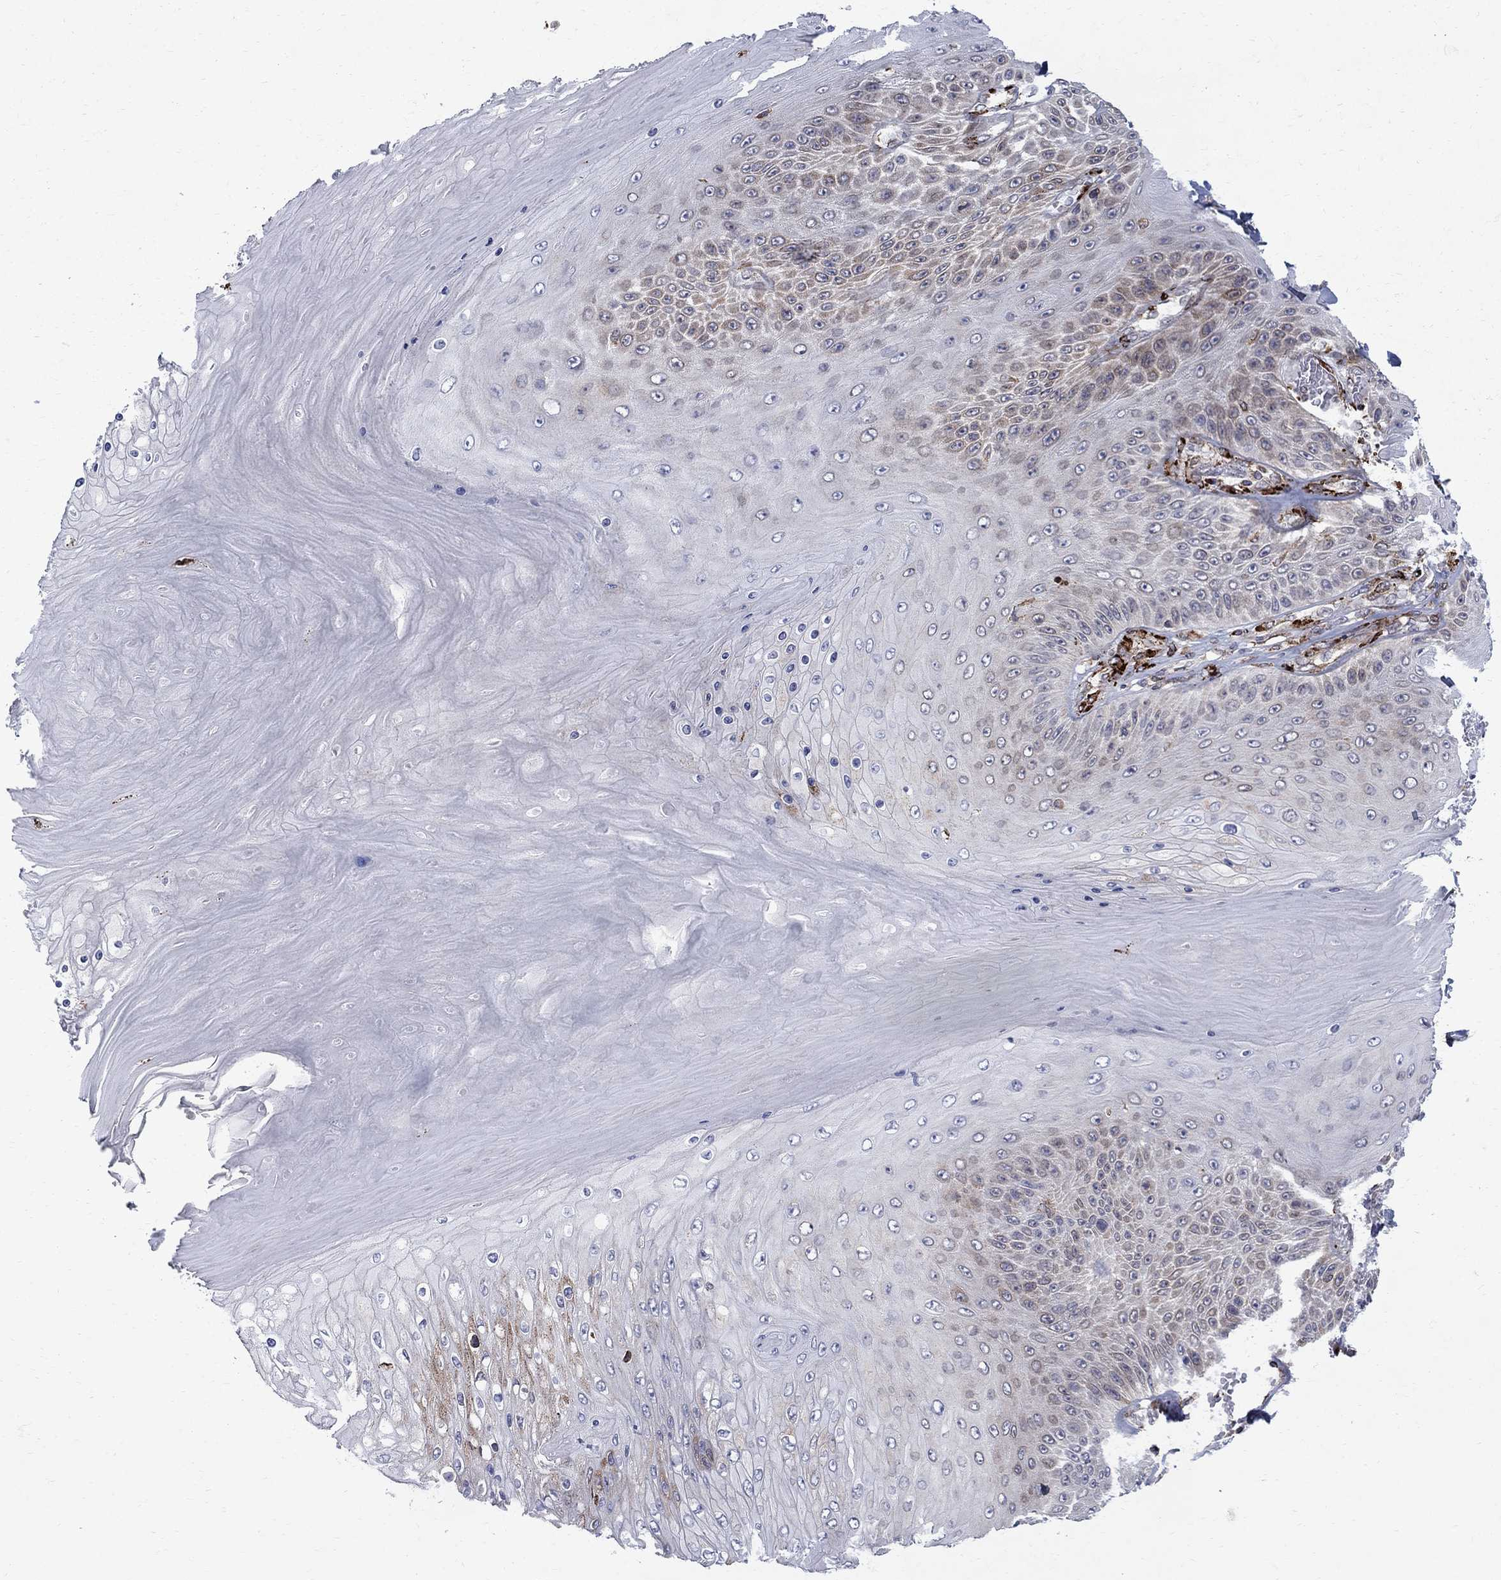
{"staining": {"intensity": "weak", "quantity": "<25%", "location": "cytoplasmic/membranous"}, "tissue": "skin cancer", "cell_type": "Tumor cells", "image_type": "cancer", "snomed": [{"axis": "morphology", "description": "Squamous cell carcinoma, NOS"}, {"axis": "topography", "description": "Skin"}], "caption": "The IHC histopathology image has no significant positivity in tumor cells of skin cancer tissue.", "gene": "CAB39L", "patient": {"sex": "male", "age": 62}}